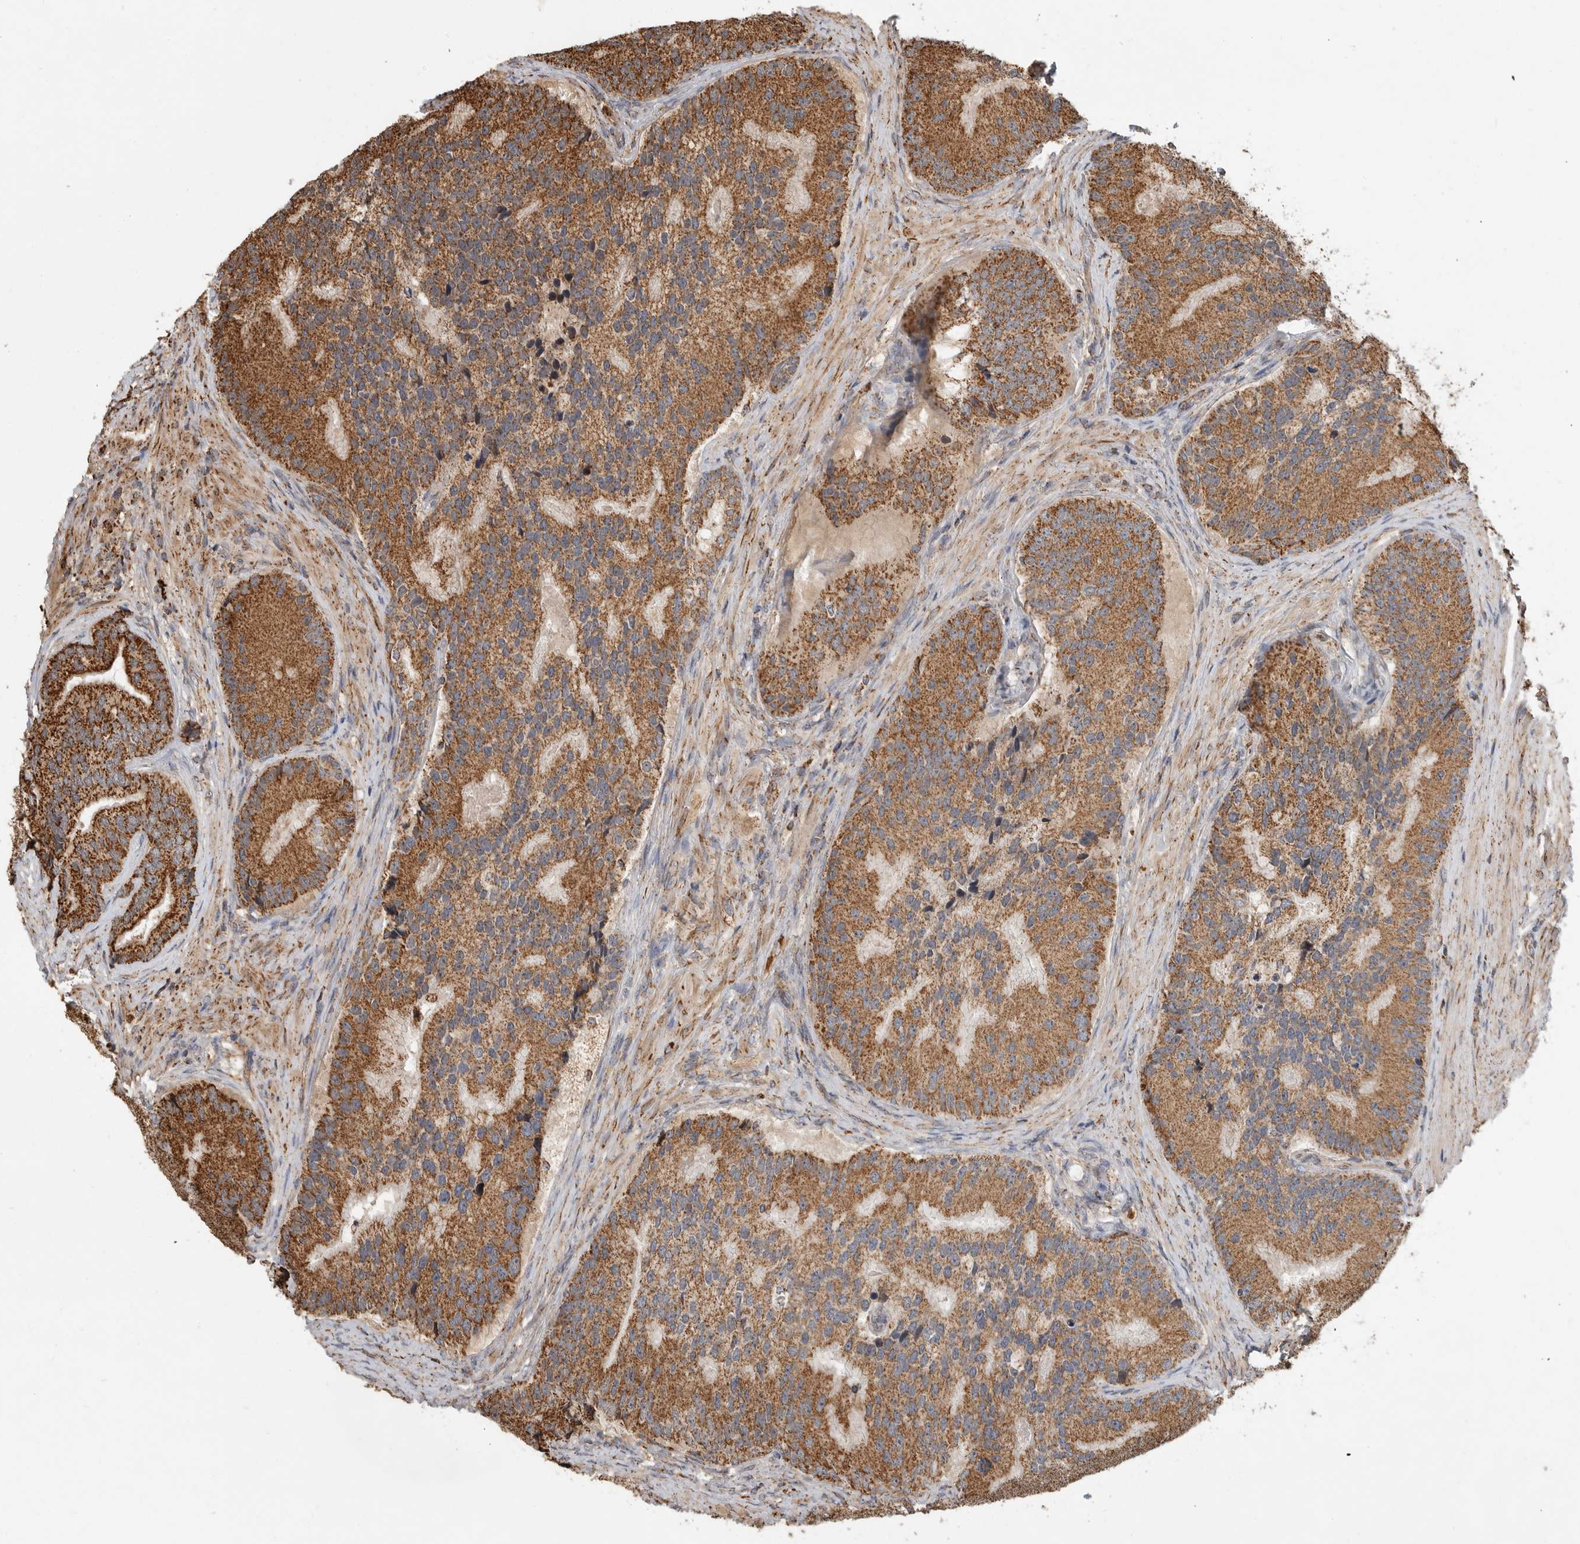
{"staining": {"intensity": "strong", "quantity": ">75%", "location": "cytoplasmic/membranous"}, "tissue": "prostate cancer", "cell_type": "Tumor cells", "image_type": "cancer", "snomed": [{"axis": "morphology", "description": "Adenocarcinoma, High grade"}, {"axis": "topography", "description": "Prostate"}], "caption": "Protein expression analysis of adenocarcinoma (high-grade) (prostate) reveals strong cytoplasmic/membranous expression in about >75% of tumor cells.", "gene": "GCNT2", "patient": {"sex": "male", "age": 70}}